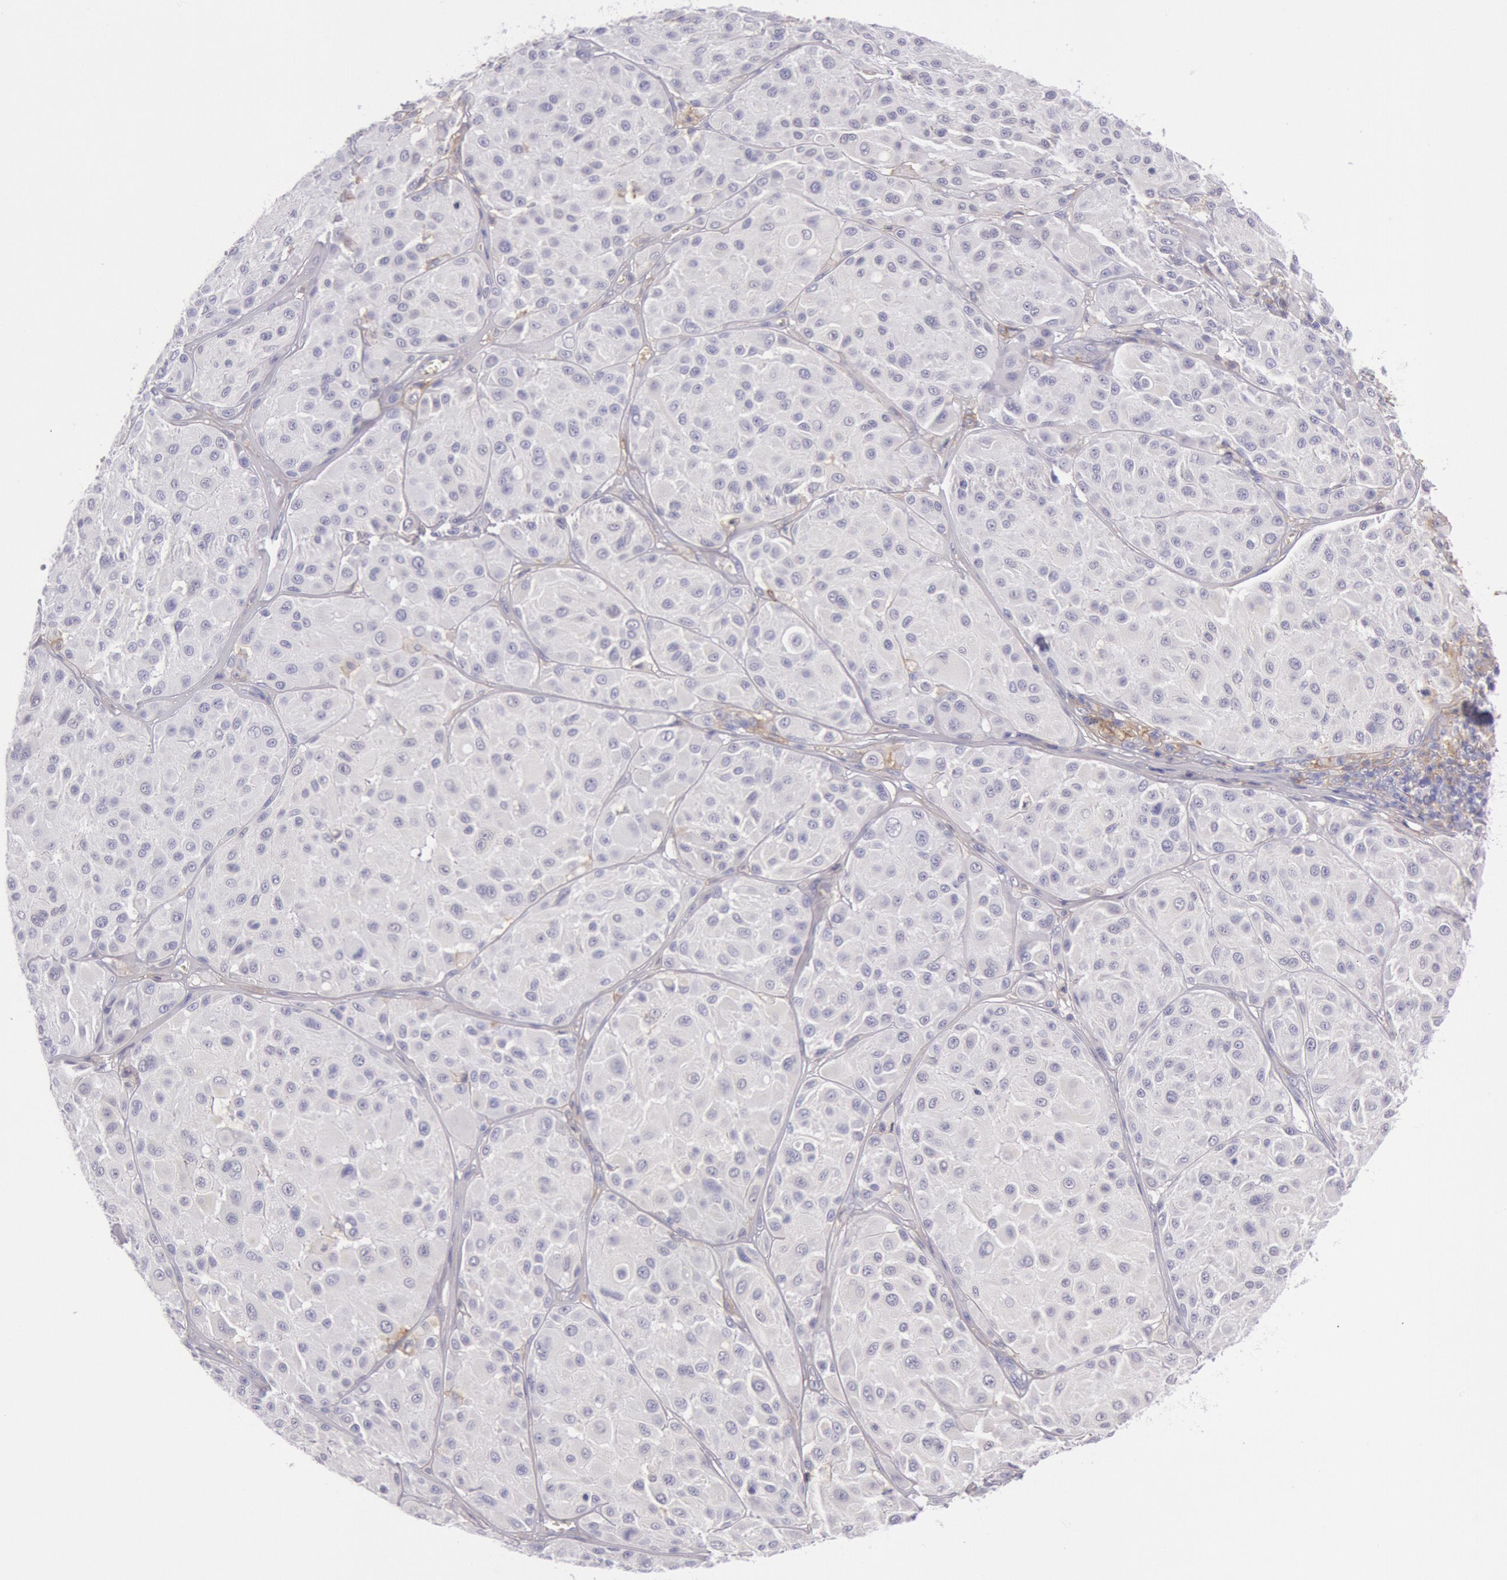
{"staining": {"intensity": "negative", "quantity": "none", "location": "none"}, "tissue": "melanoma", "cell_type": "Tumor cells", "image_type": "cancer", "snomed": [{"axis": "morphology", "description": "Malignant melanoma, NOS"}, {"axis": "topography", "description": "Skin"}], "caption": "Image shows no significant protein staining in tumor cells of melanoma.", "gene": "LYN", "patient": {"sex": "male", "age": 36}}